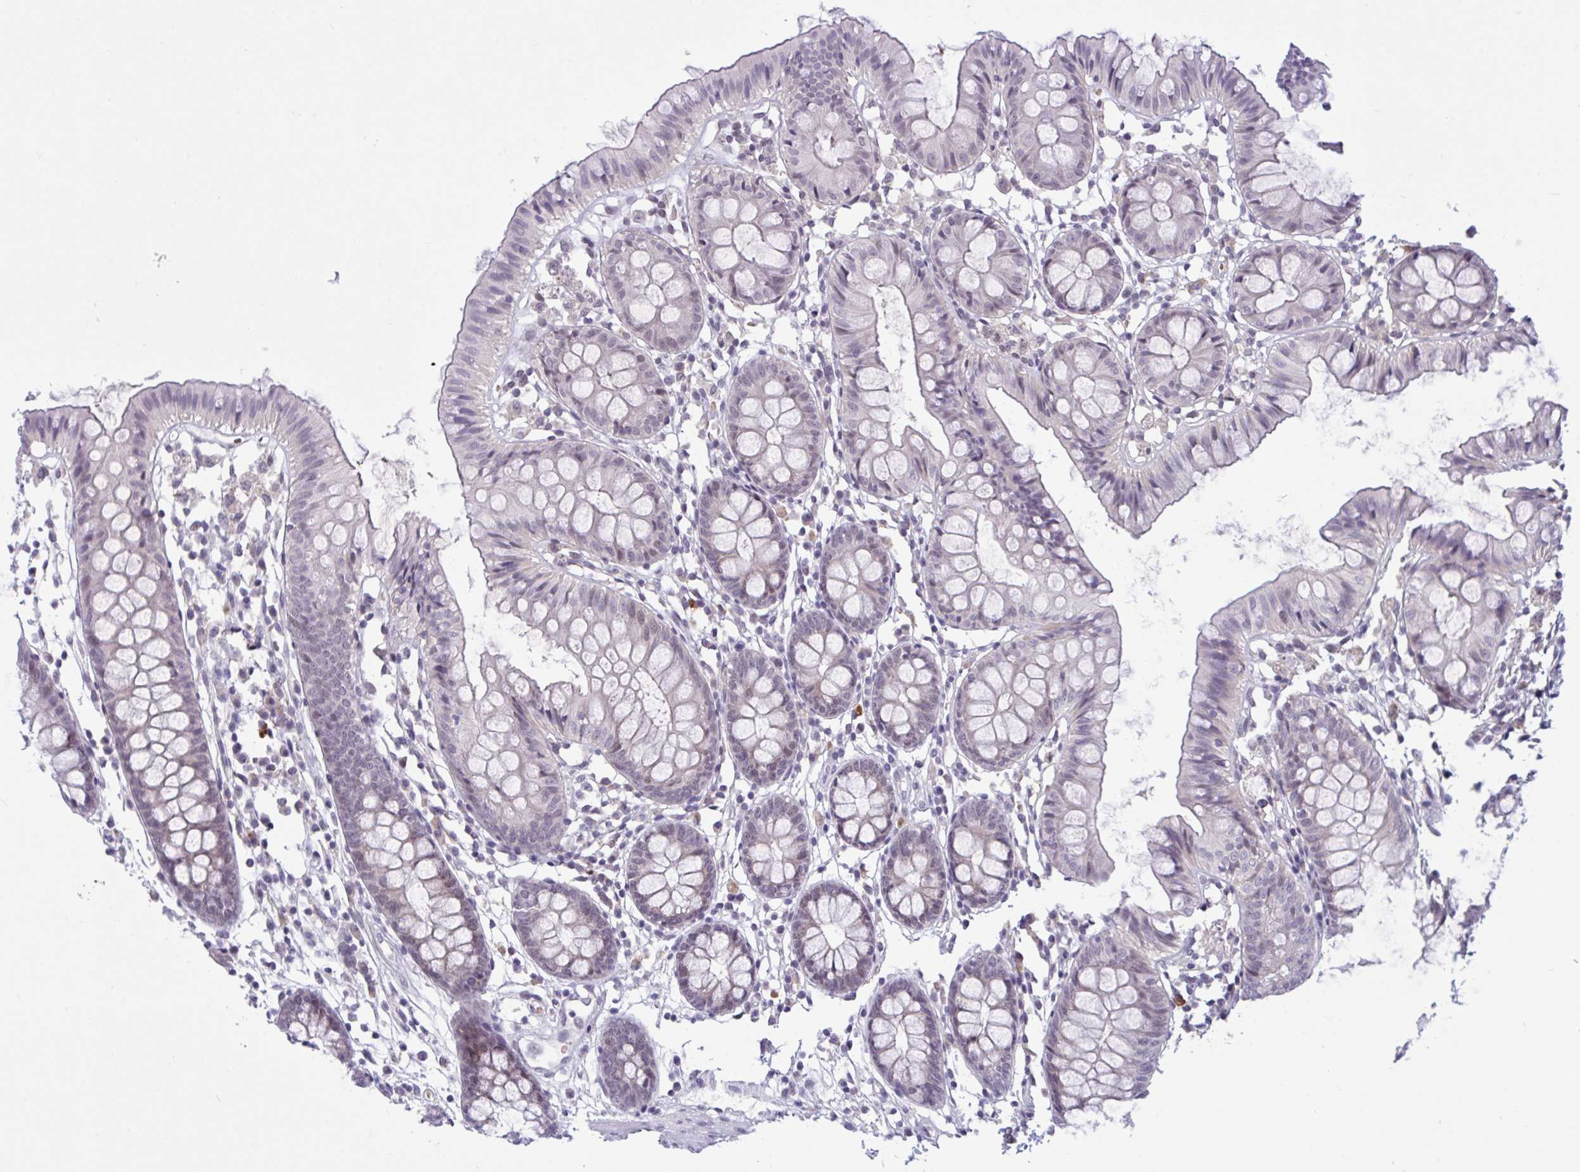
{"staining": {"intensity": "negative", "quantity": "none", "location": "none"}, "tissue": "colon", "cell_type": "Endothelial cells", "image_type": "normal", "snomed": [{"axis": "morphology", "description": "Normal tissue, NOS"}, {"axis": "topography", "description": "Colon"}], "caption": "Immunohistochemistry of normal colon shows no expression in endothelial cells.", "gene": "CNGB3", "patient": {"sex": "female", "age": 84}}